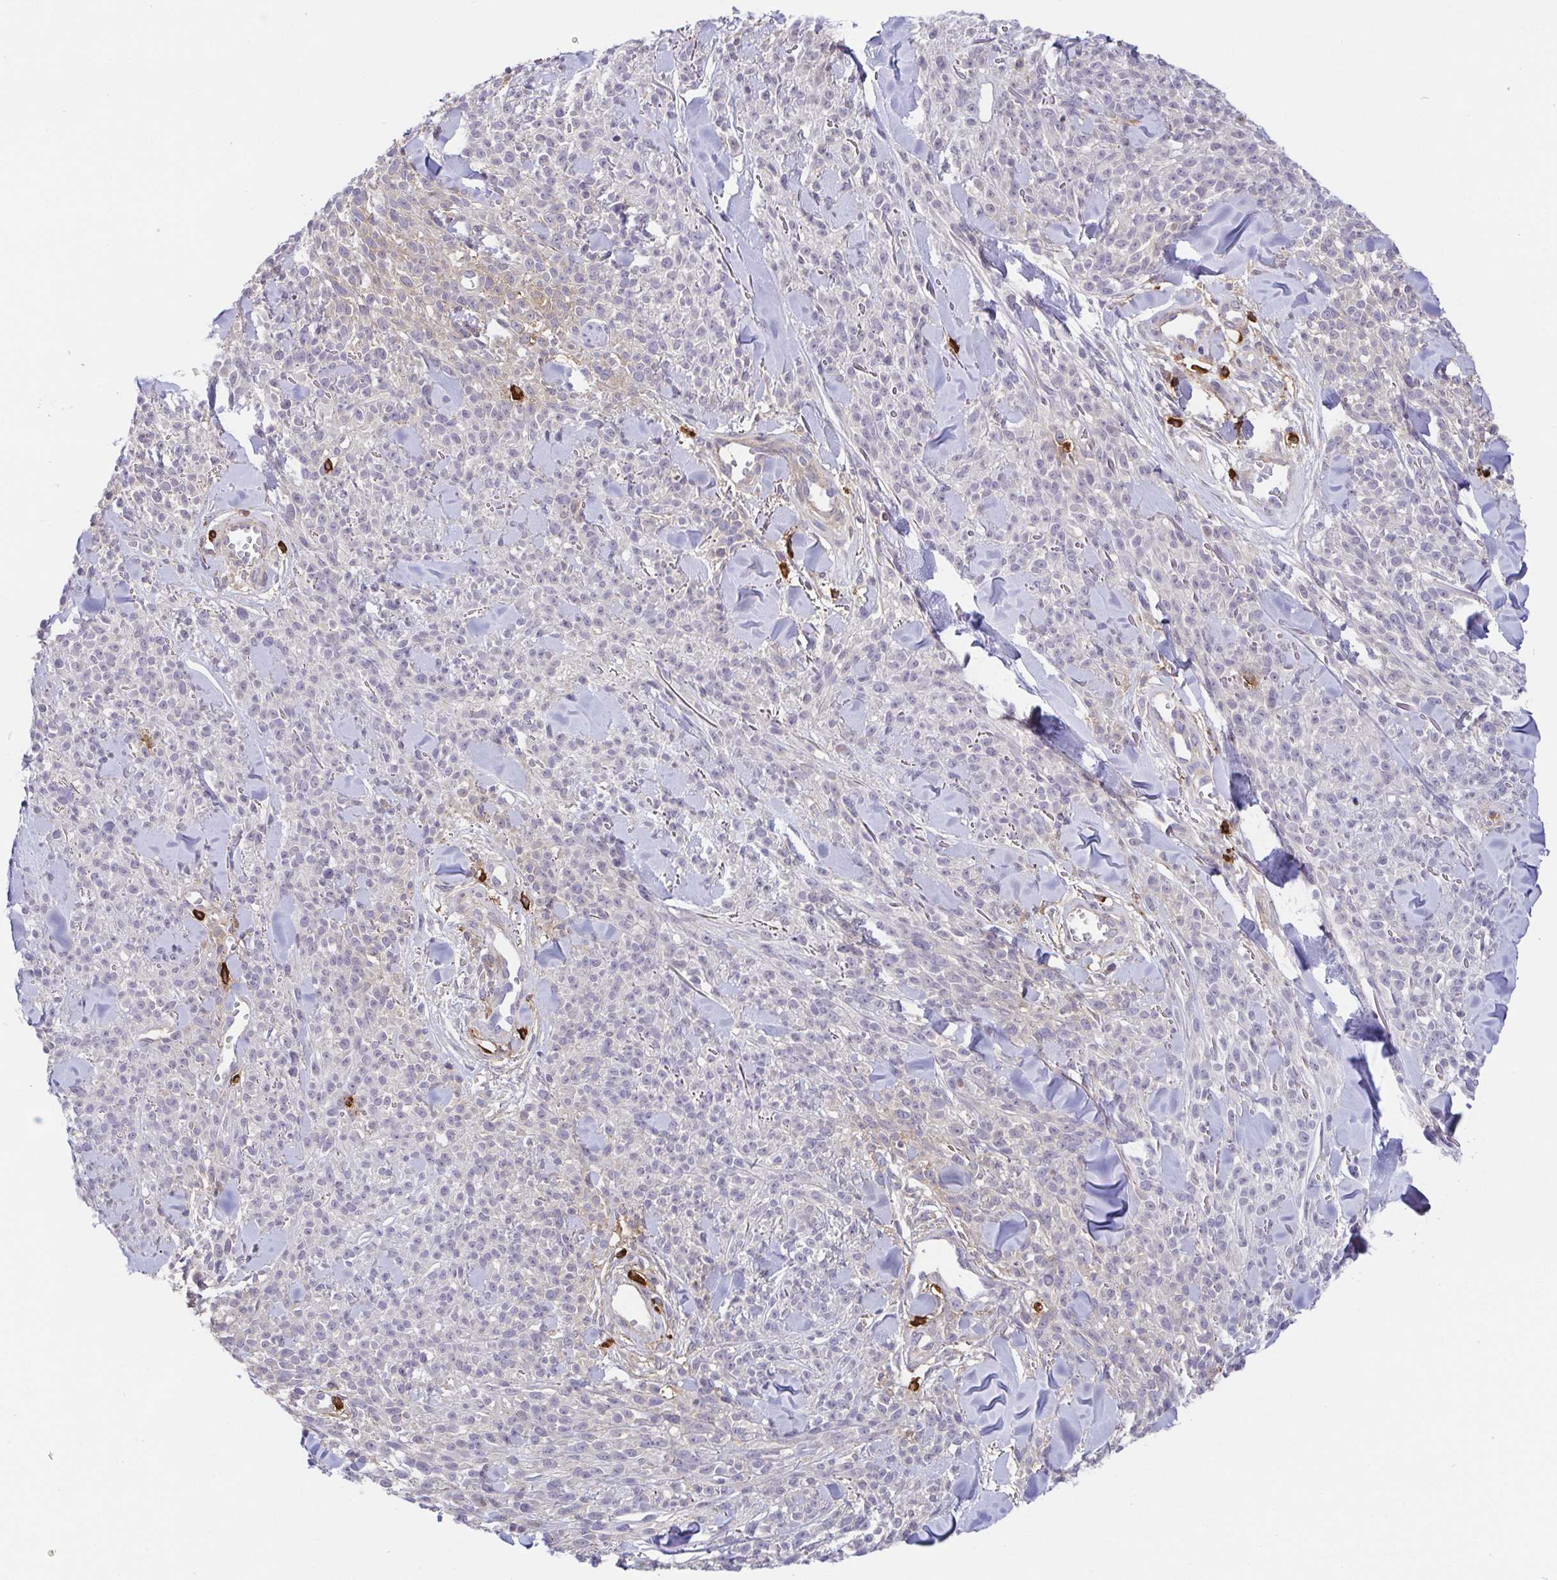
{"staining": {"intensity": "negative", "quantity": "none", "location": "none"}, "tissue": "melanoma", "cell_type": "Tumor cells", "image_type": "cancer", "snomed": [{"axis": "morphology", "description": "Malignant melanoma, NOS"}, {"axis": "topography", "description": "Skin"}, {"axis": "topography", "description": "Skin of trunk"}], "caption": "An immunohistochemistry (IHC) histopathology image of malignant melanoma is shown. There is no staining in tumor cells of malignant melanoma.", "gene": "PREPL", "patient": {"sex": "male", "age": 74}}